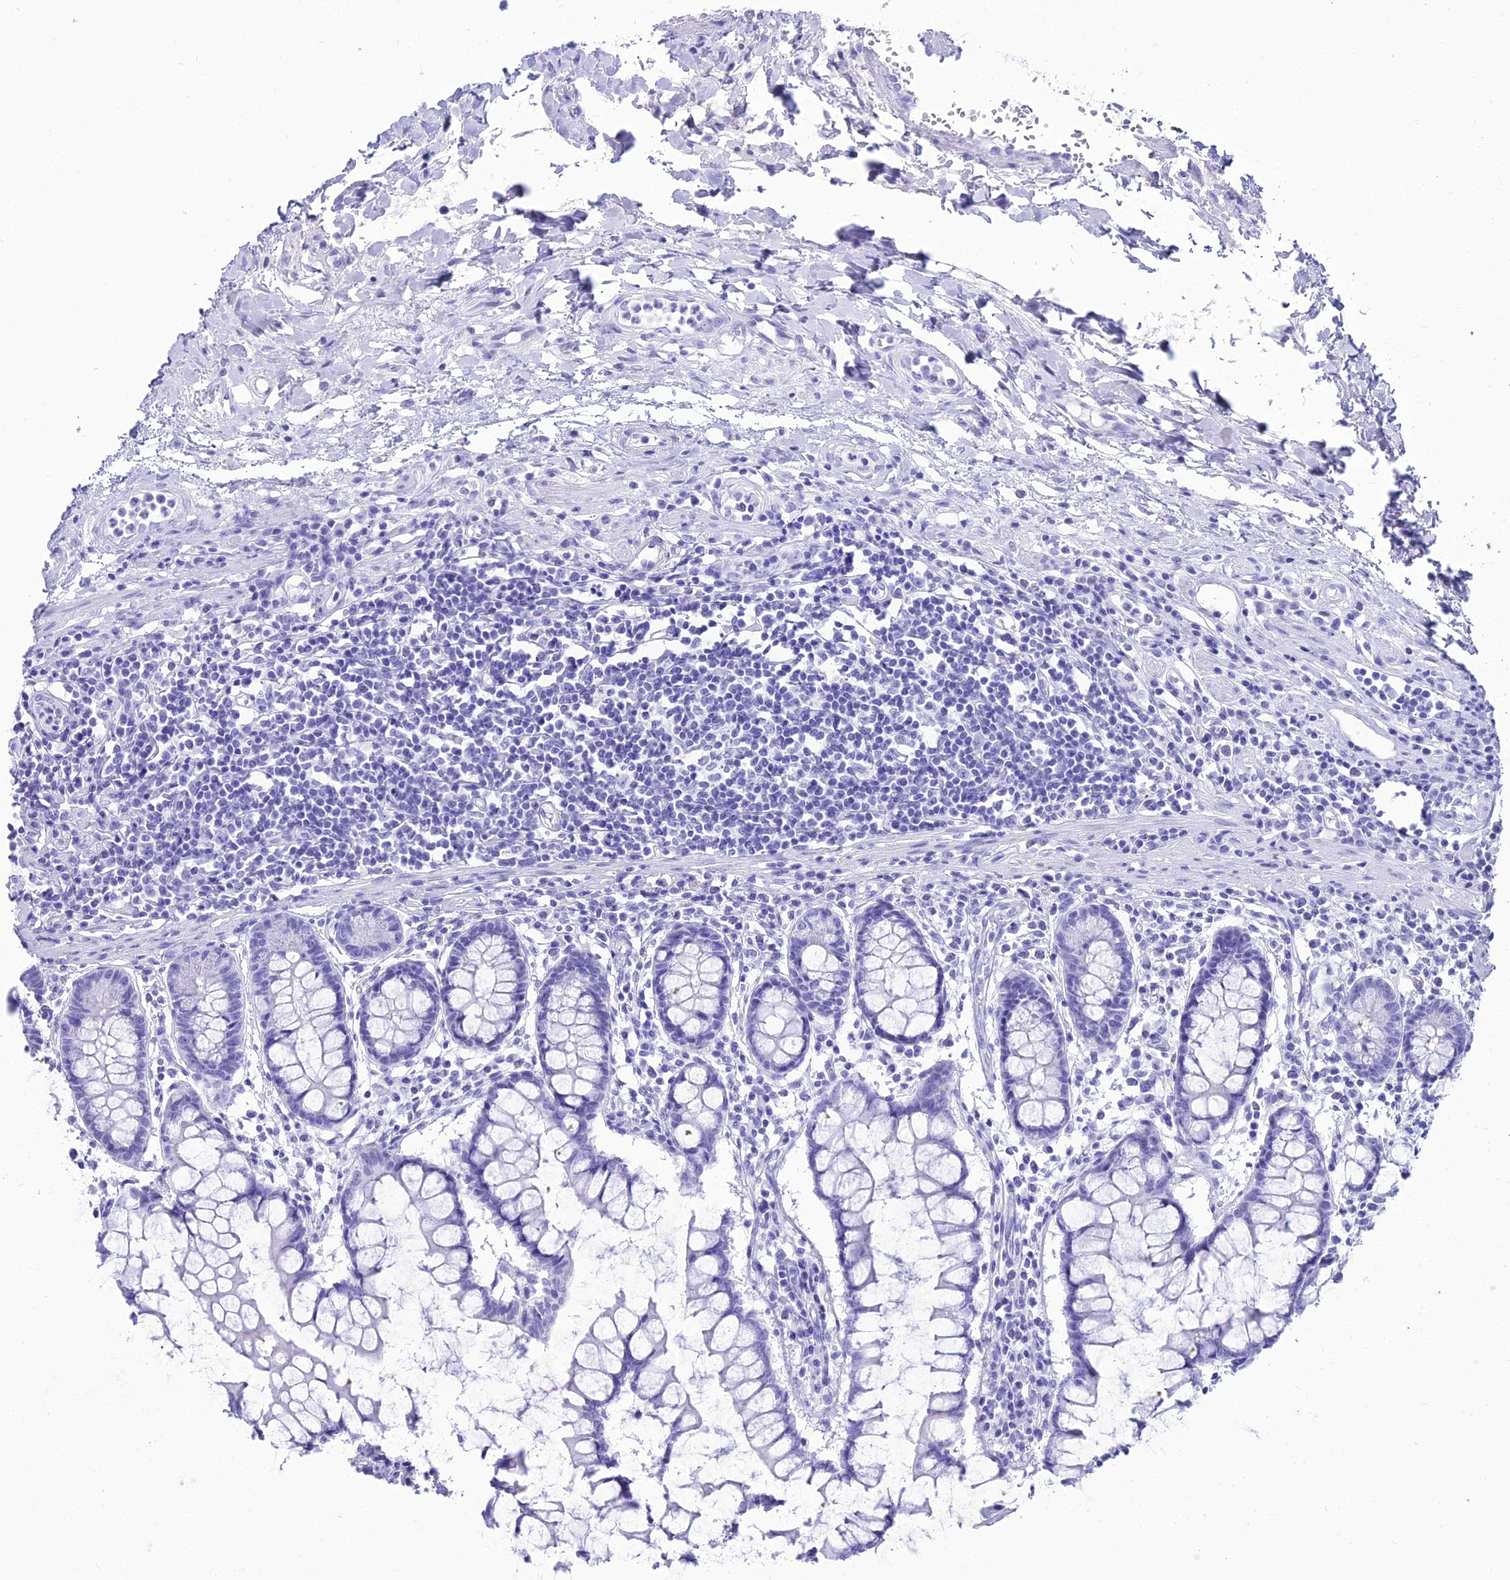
{"staining": {"intensity": "negative", "quantity": "none", "location": "none"}, "tissue": "colon", "cell_type": "Endothelial cells", "image_type": "normal", "snomed": [{"axis": "morphology", "description": "Normal tissue, NOS"}, {"axis": "morphology", "description": "Adenocarcinoma, NOS"}, {"axis": "topography", "description": "Colon"}], "caption": "High magnification brightfield microscopy of normal colon stained with DAB (brown) and counterstained with hematoxylin (blue): endothelial cells show no significant staining.", "gene": "PNMA5", "patient": {"sex": "female", "age": 55}}